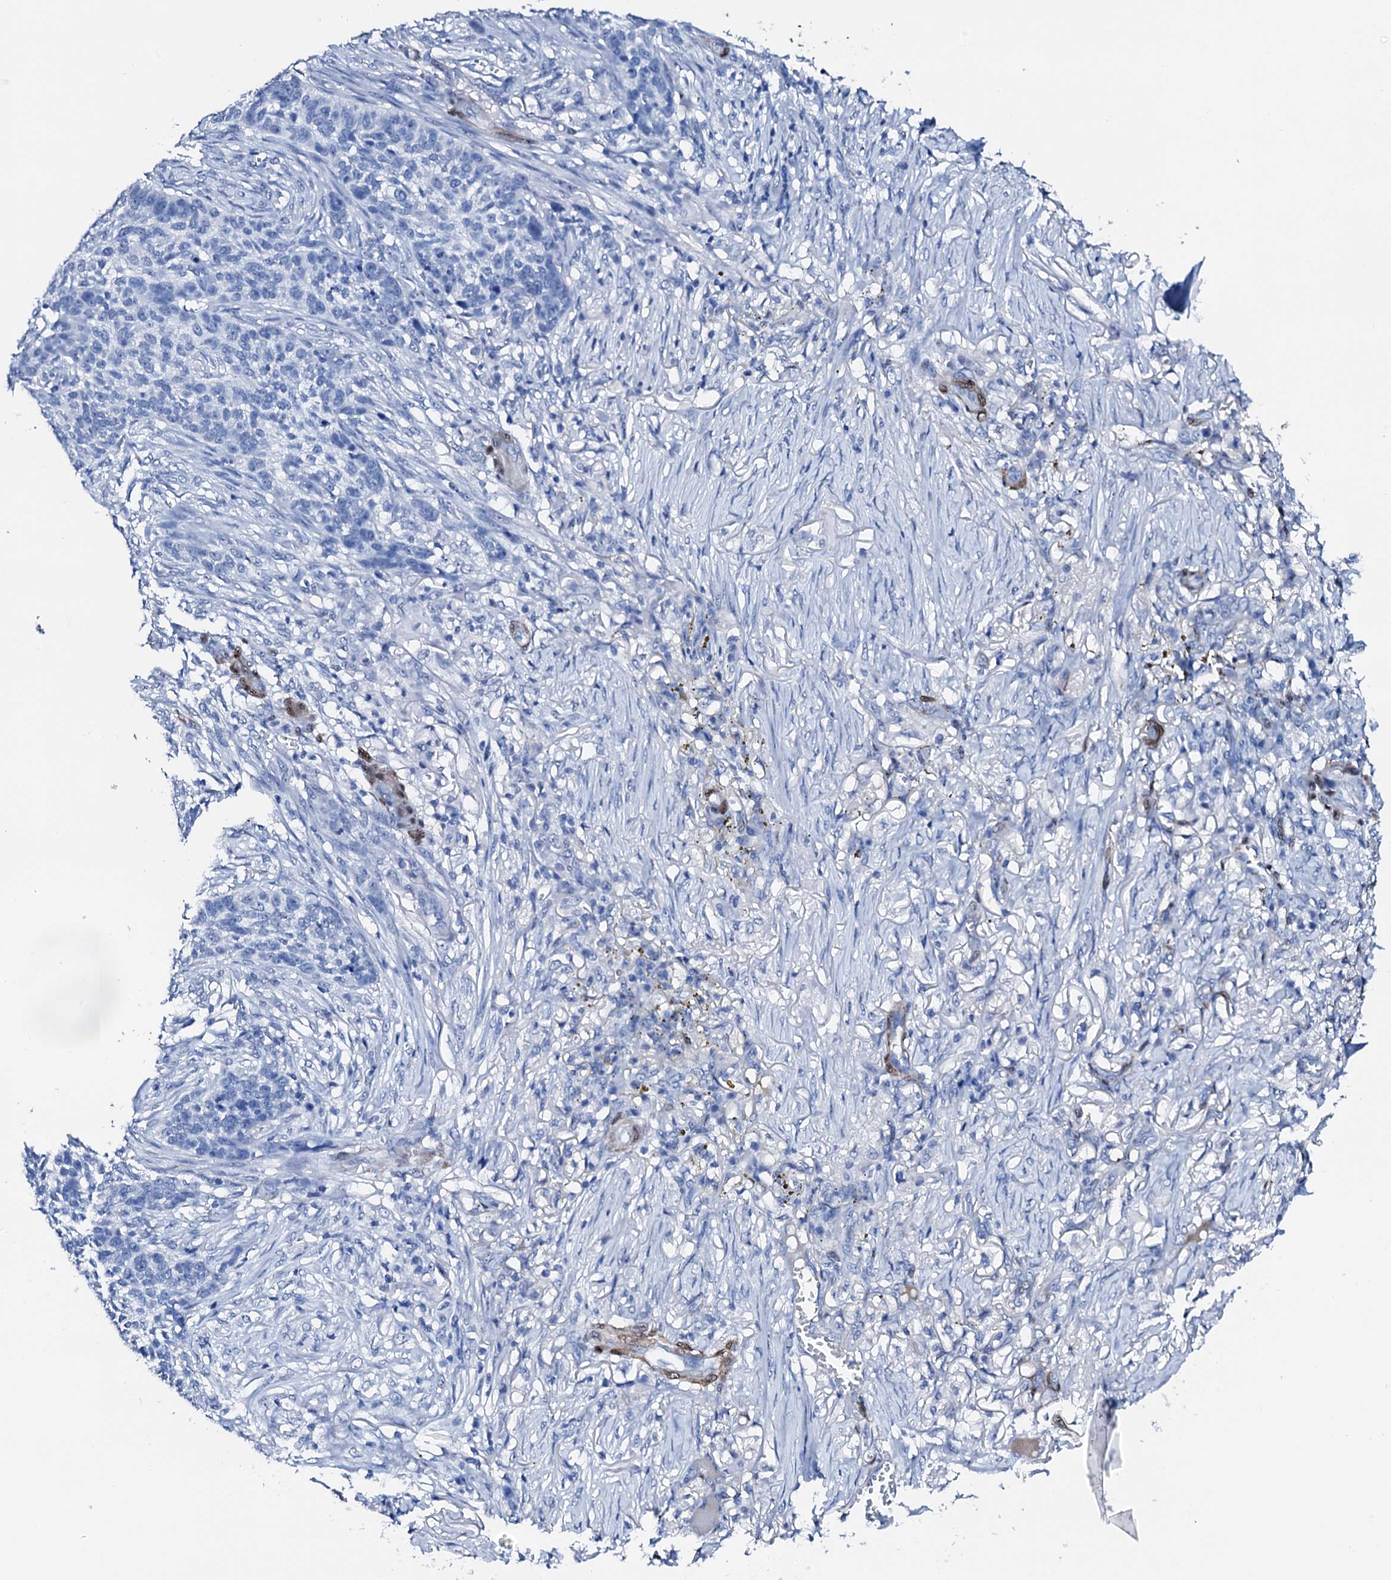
{"staining": {"intensity": "negative", "quantity": "none", "location": "none"}, "tissue": "skin cancer", "cell_type": "Tumor cells", "image_type": "cancer", "snomed": [{"axis": "morphology", "description": "Basal cell carcinoma"}, {"axis": "topography", "description": "Skin"}], "caption": "Immunohistochemical staining of human skin cancer (basal cell carcinoma) exhibits no significant positivity in tumor cells.", "gene": "NRIP2", "patient": {"sex": "male", "age": 85}}